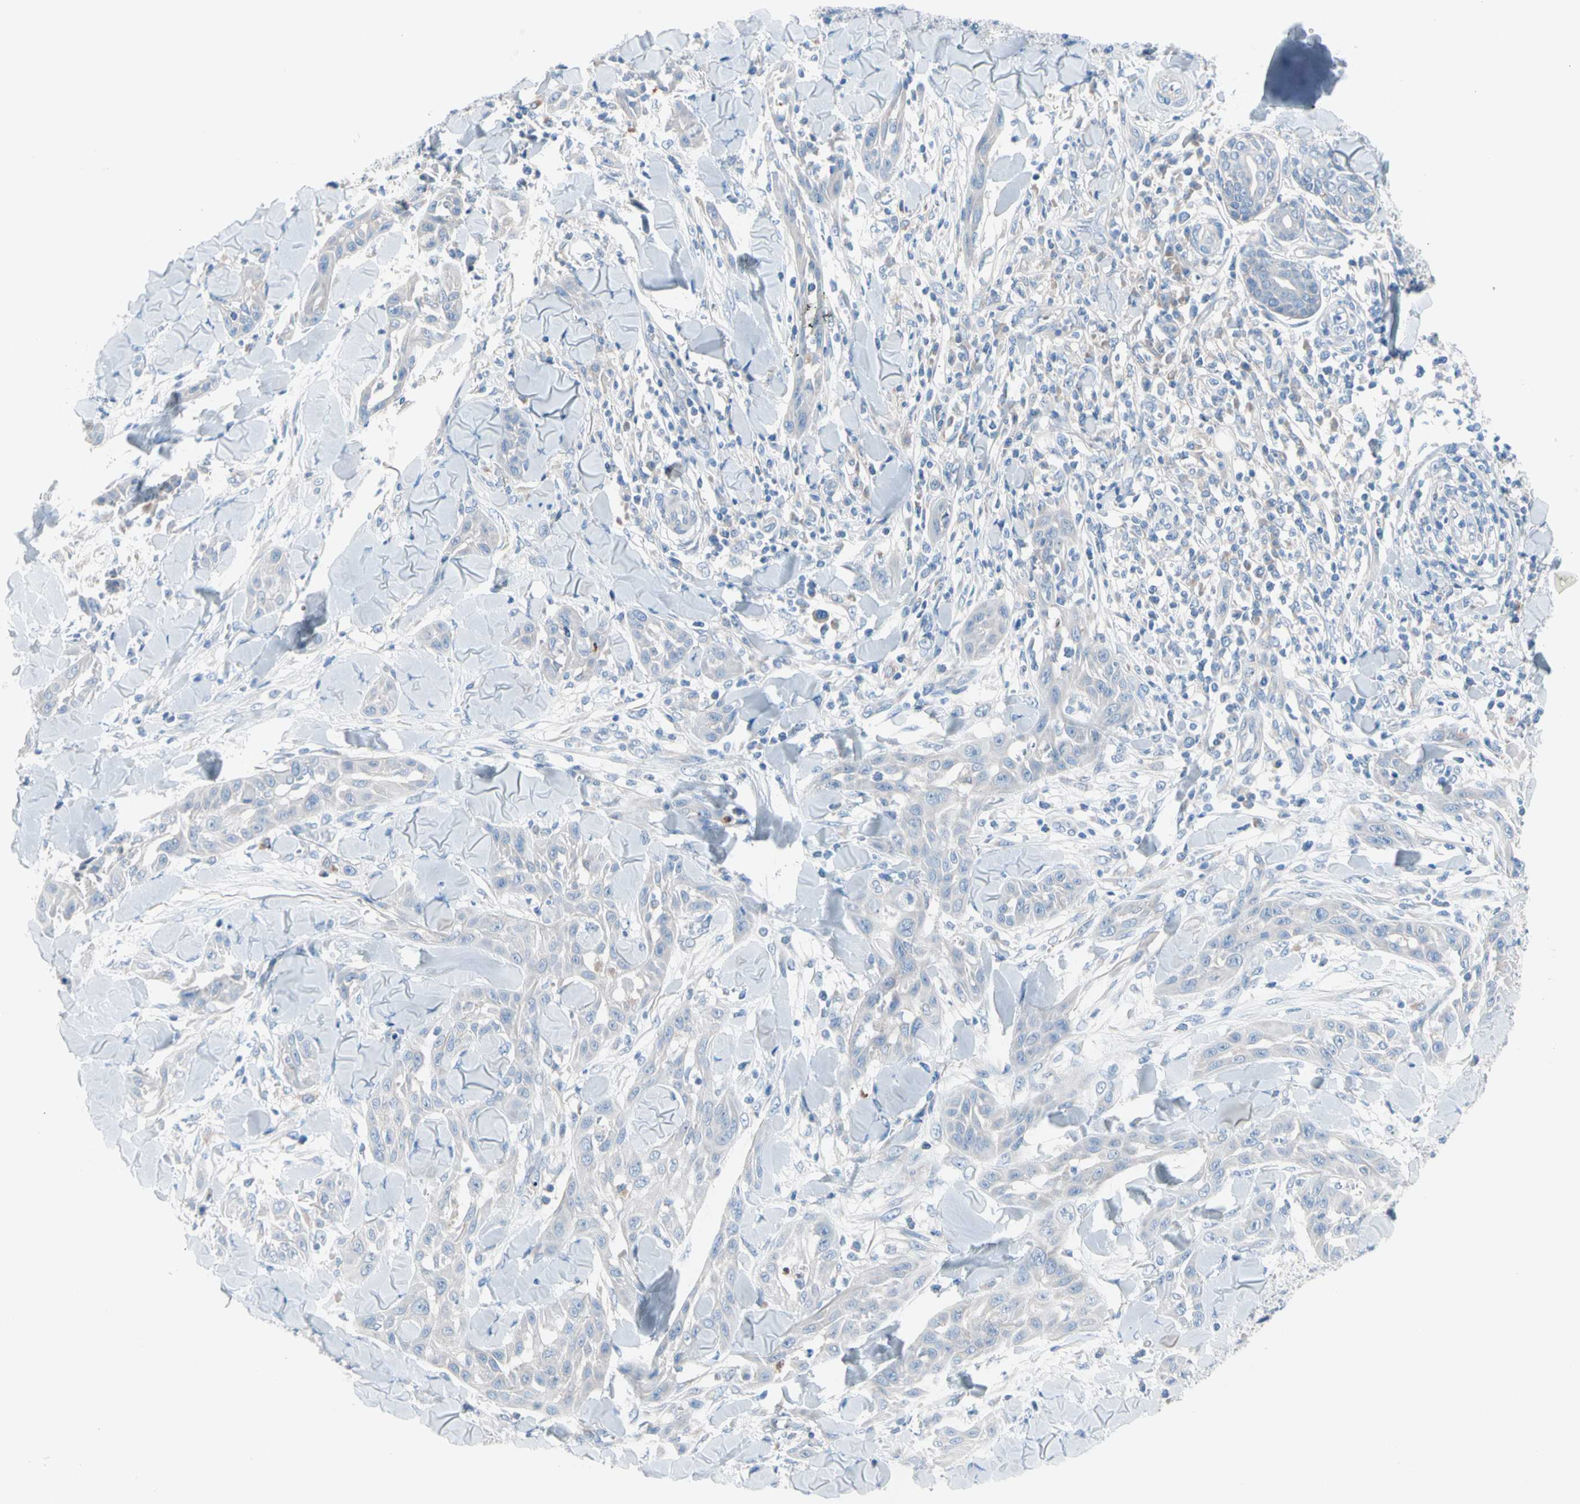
{"staining": {"intensity": "negative", "quantity": "none", "location": "none"}, "tissue": "skin cancer", "cell_type": "Tumor cells", "image_type": "cancer", "snomed": [{"axis": "morphology", "description": "Squamous cell carcinoma, NOS"}, {"axis": "topography", "description": "Skin"}], "caption": "A high-resolution micrograph shows immunohistochemistry (IHC) staining of skin squamous cell carcinoma, which shows no significant staining in tumor cells.", "gene": "CASQ1", "patient": {"sex": "male", "age": 24}}